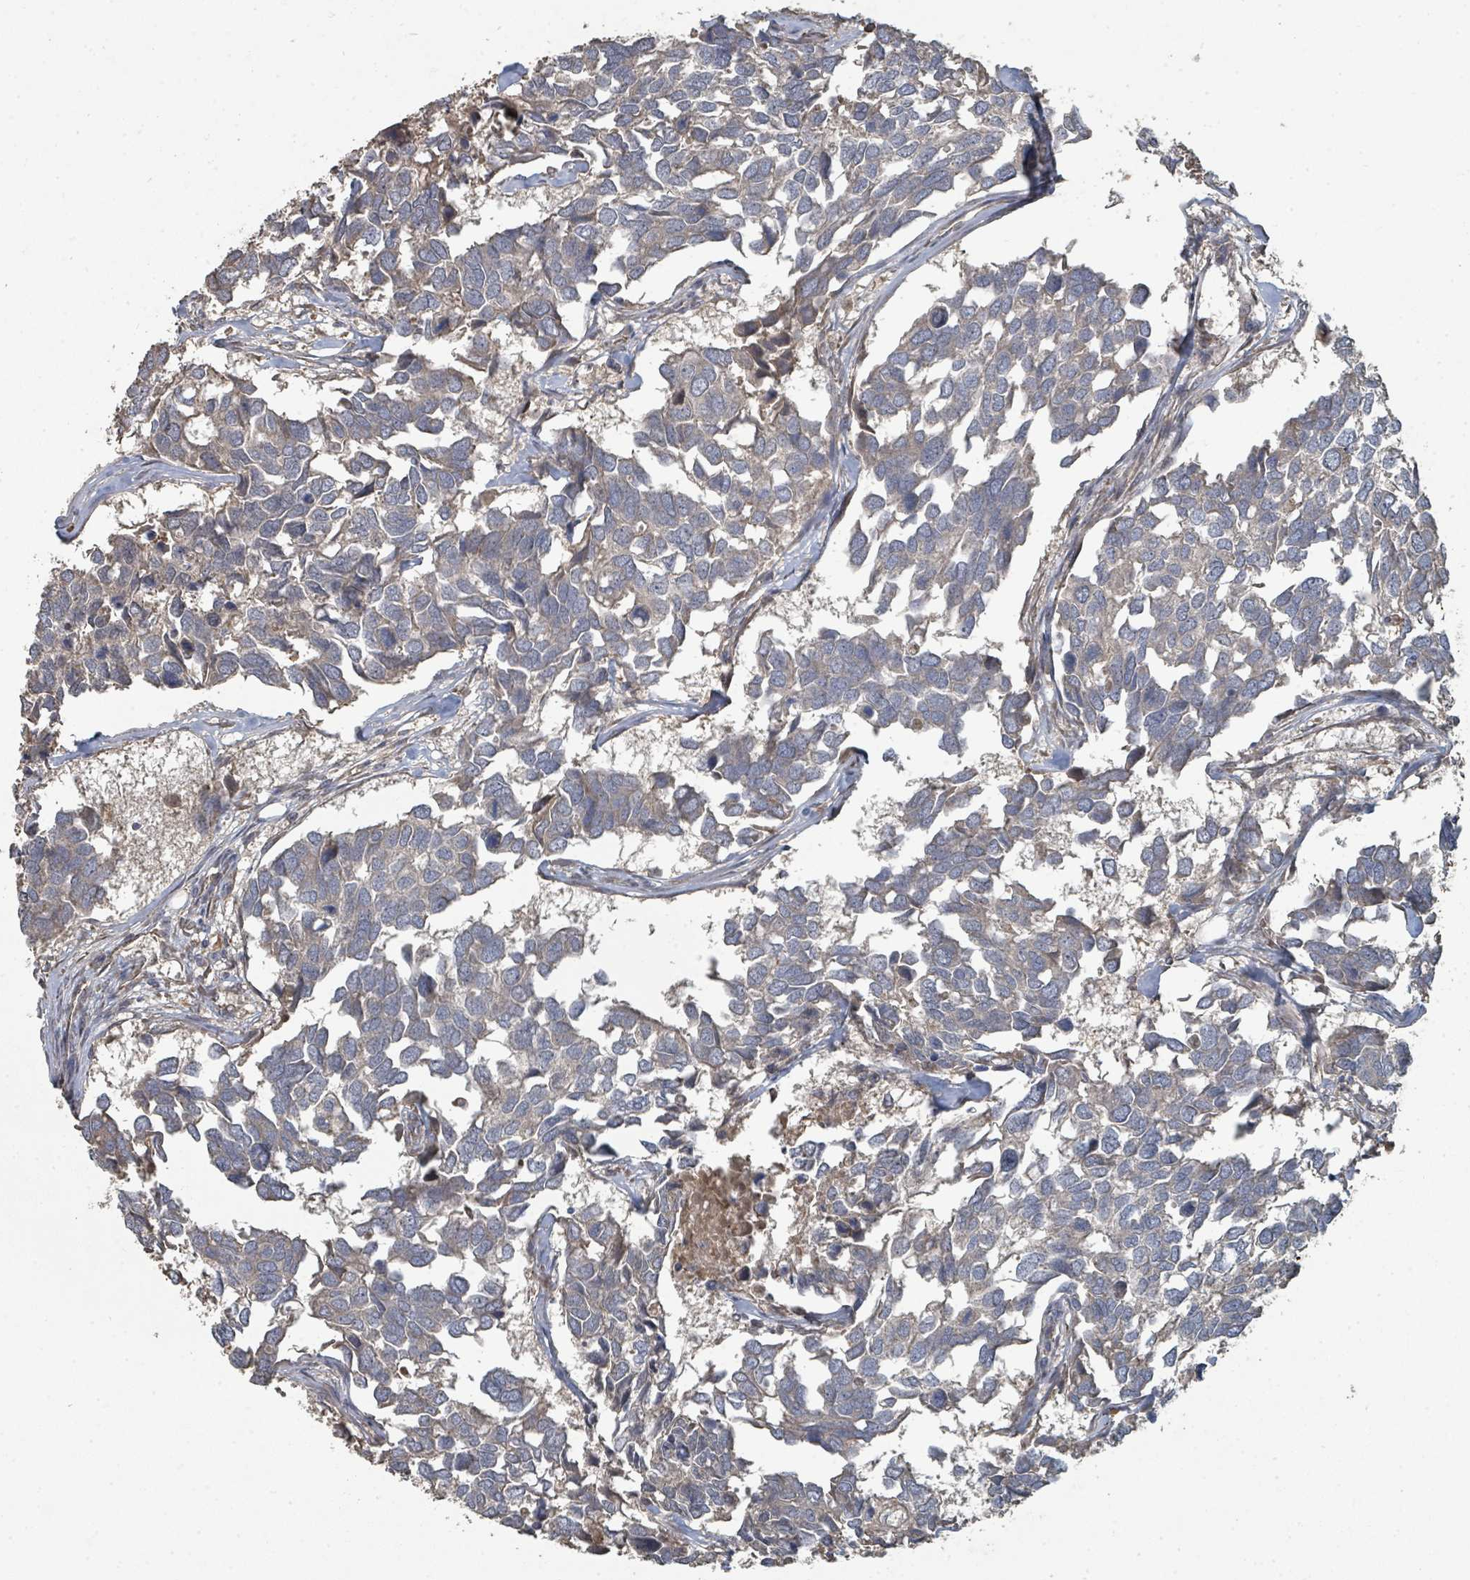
{"staining": {"intensity": "negative", "quantity": "none", "location": "none"}, "tissue": "breast cancer", "cell_type": "Tumor cells", "image_type": "cancer", "snomed": [{"axis": "morphology", "description": "Duct carcinoma"}, {"axis": "topography", "description": "Breast"}], "caption": "DAB immunohistochemical staining of breast cancer exhibits no significant positivity in tumor cells.", "gene": "WDFY1", "patient": {"sex": "female", "age": 83}}